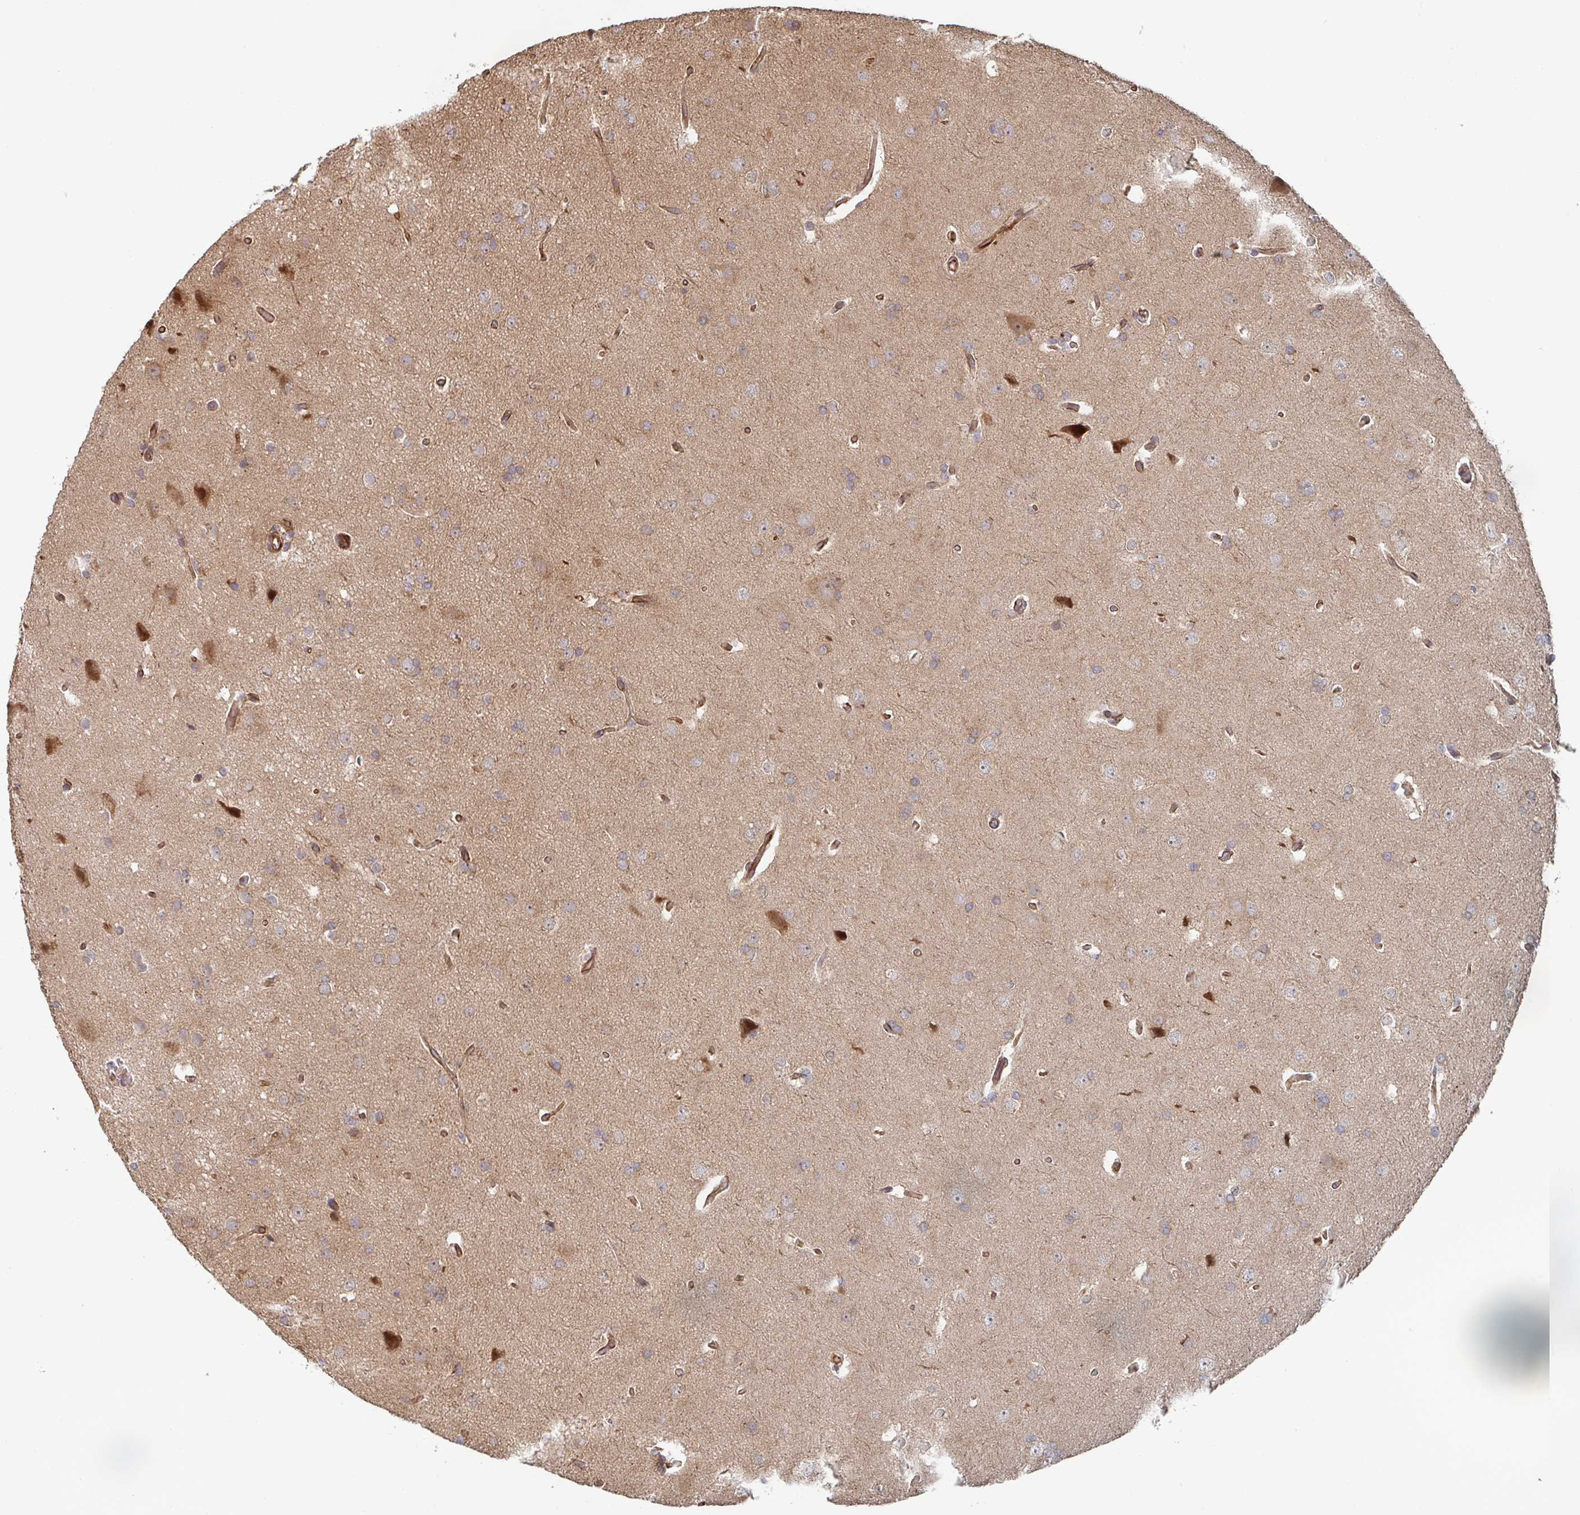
{"staining": {"intensity": "negative", "quantity": "none", "location": "none"}, "tissue": "glioma", "cell_type": "Tumor cells", "image_type": "cancer", "snomed": [{"axis": "morphology", "description": "Glioma, malignant, Low grade"}, {"axis": "topography", "description": "Brain"}], "caption": "The immunohistochemistry image has no significant positivity in tumor cells of glioma tissue.", "gene": "DVL3", "patient": {"sex": "female", "age": 34}}